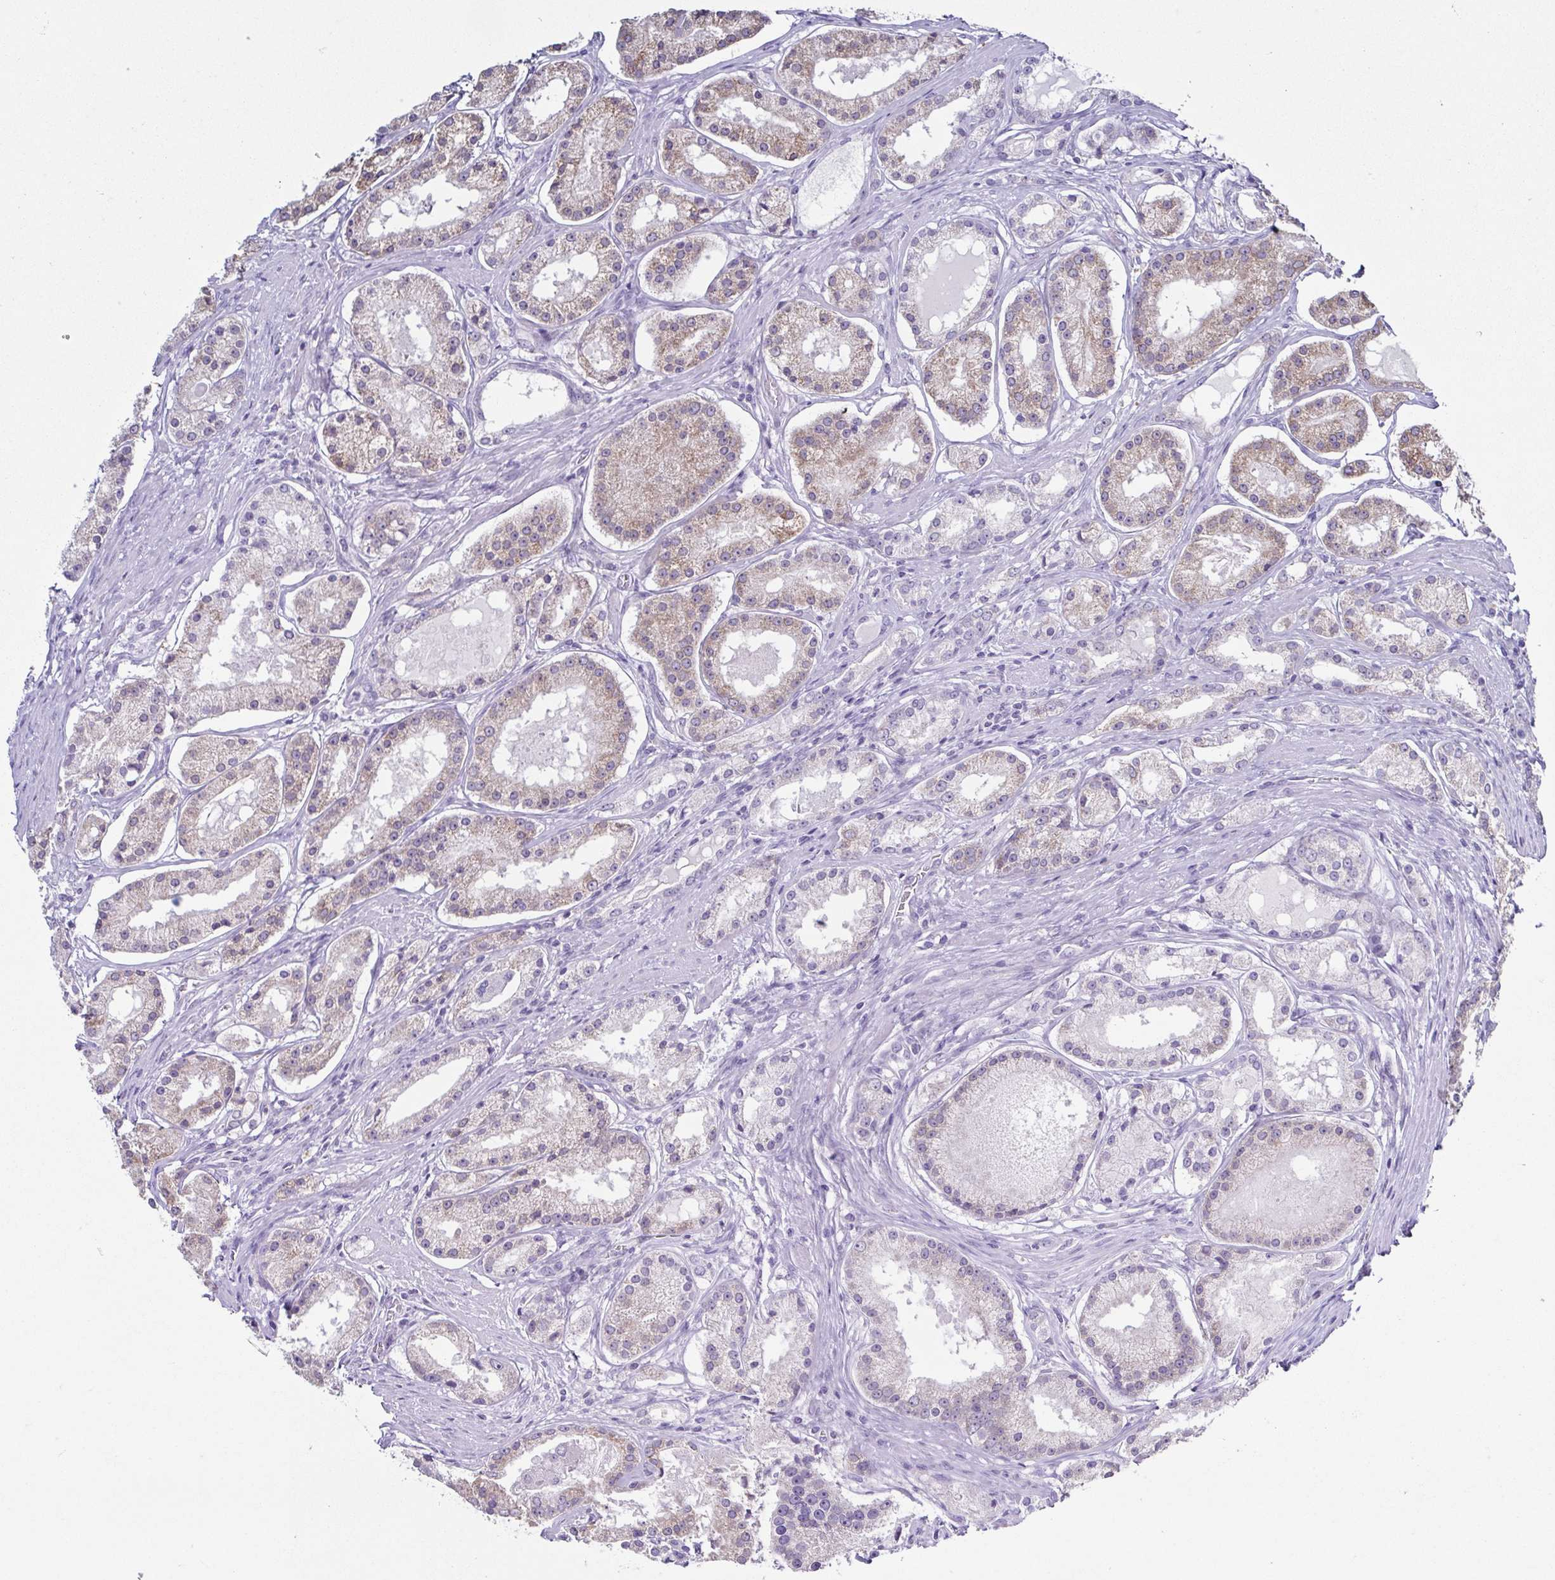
{"staining": {"intensity": "weak", "quantity": ">75%", "location": "cytoplasmic/membranous"}, "tissue": "prostate cancer", "cell_type": "Tumor cells", "image_type": "cancer", "snomed": [{"axis": "morphology", "description": "Adenocarcinoma, Low grade"}, {"axis": "topography", "description": "Prostate"}], "caption": "Protein expression analysis of adenocarcinoma (low-grade) (prostate) exhibits weak cytoplasmic/membranous staining in approximately >75% of tumor cells.", "gene": "RDH11", "patient": {"sex": "male", "age": 57}}